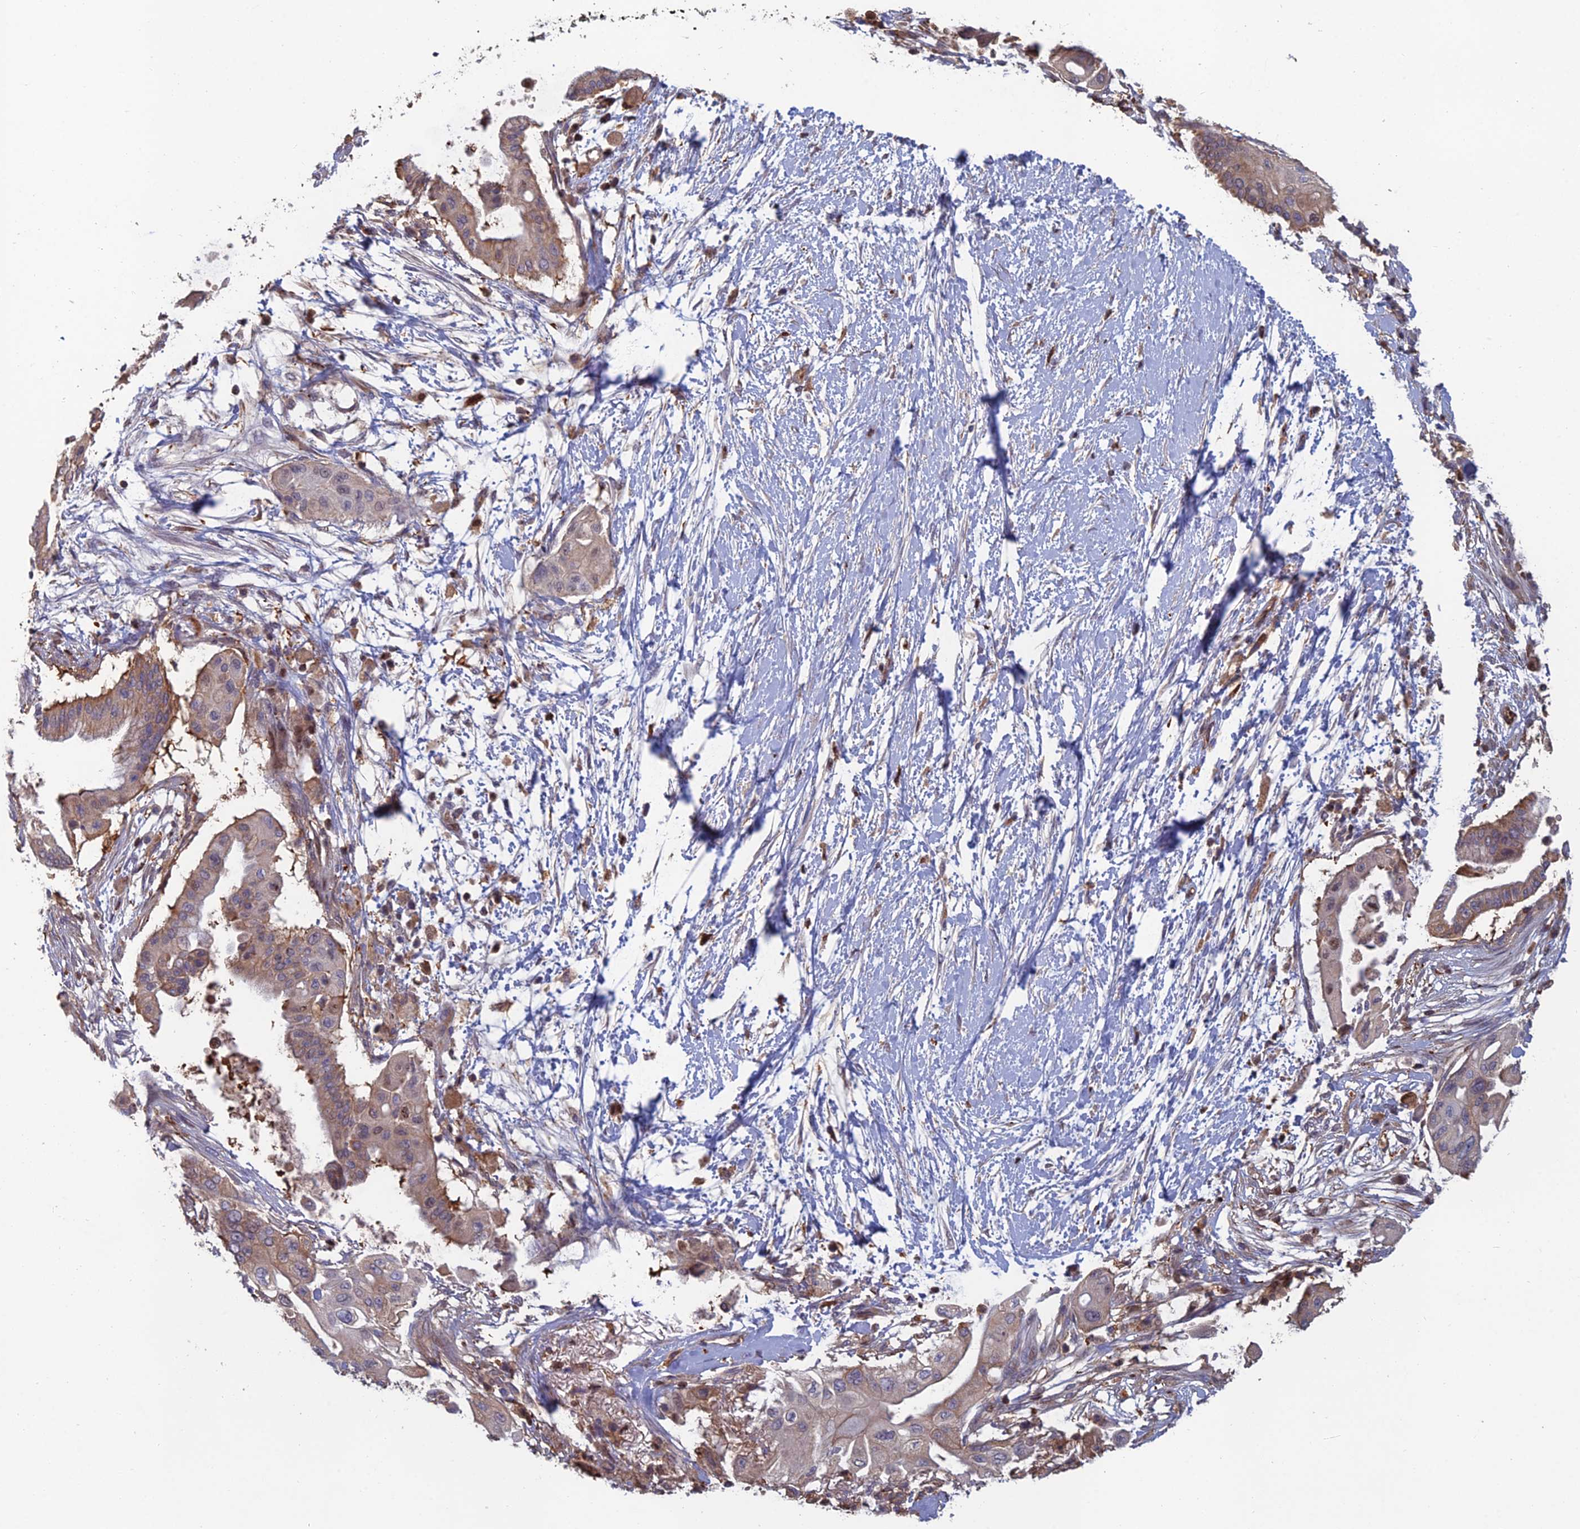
{"staining": {"intensity": "weak", "quantity": ">75%", "location": "cytoplasmic/membranous"}, "tissue": "pancreatic cancer", "cell_type": "Tumor cells", "image_type": "cancer", "snomed": [{"axis": "morphology", "description": "Adenocarcinoma, NOS"}, {"axis": "topography", "description": "Pancreas"}], "caption": "Protein analysis of pancreatic cancer (adenocarcinoma) tissue displays weak cytoplasmic/membranous positivity in about >75% of tumor cells. (DAB IHC with brightfield microscopy, high magnification).", "gene": "C15orf62", "patient": {"sex": "male", "age": 68}}